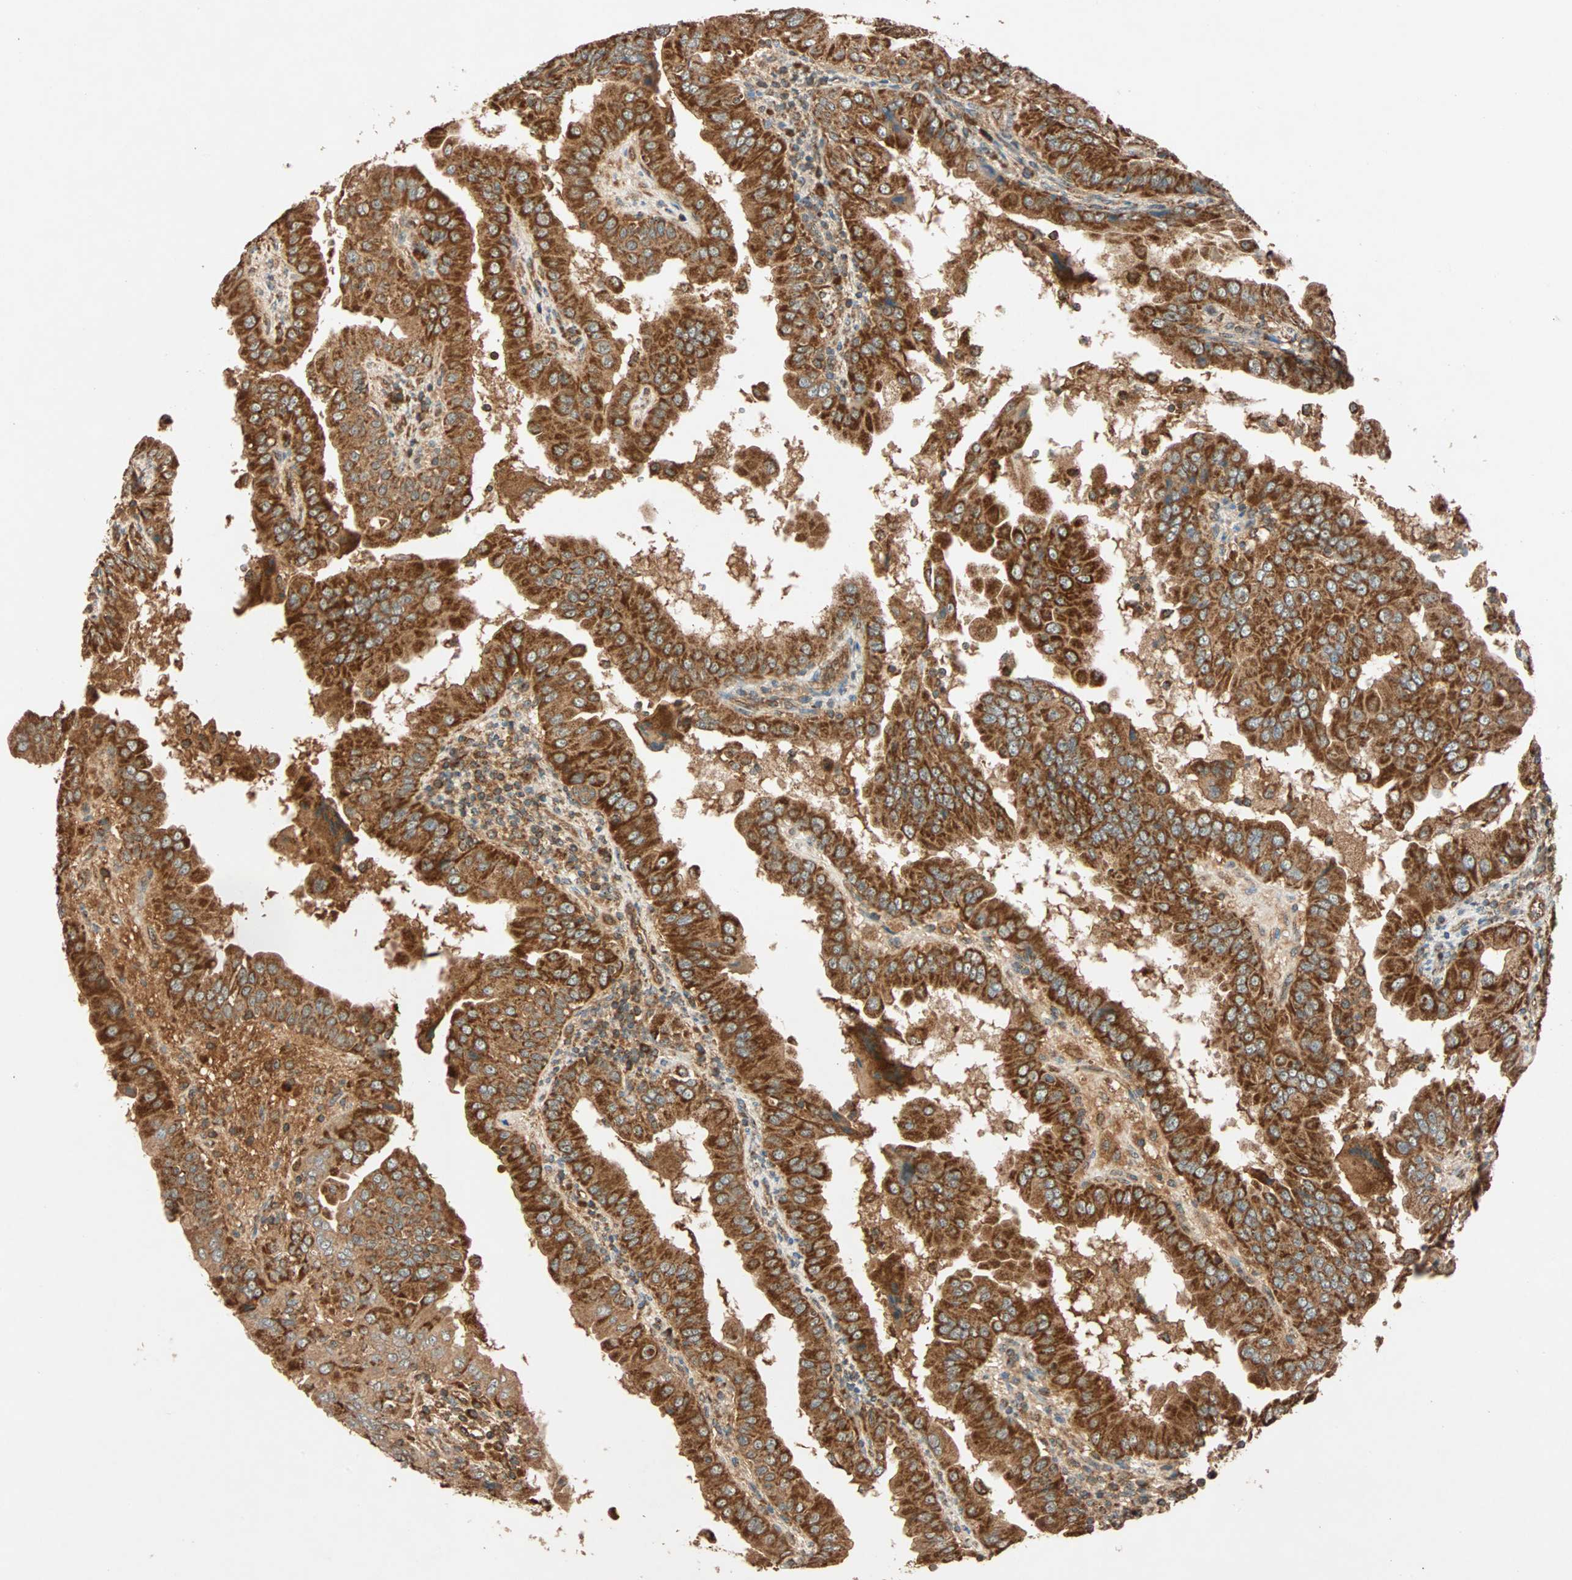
{"staining": {"intensity": "strong", "quantity": ">75%", "location": "cytoplasmic/membranous"}, "tissue": "thyroid cancer", "cell_type": "Tumor cells", "image_type": "cancer", "snomed": [{"axis": "morphology", "description": "Papillary adenocarcinoma, NOS"}, {"axis": "topography", "description": "Thyroid gland"}], "caption": "This photomicrograph reveals papillary adenocarcinoma (thyroid) stained with IHC to label a protein in brown. The cytoplasmic/membranous of tumor cells show strong positivity for the protein. Nuclei are counter-stained blue.", "gene": "MAPK1", "patient": {"sex": "male", "age": 33}}